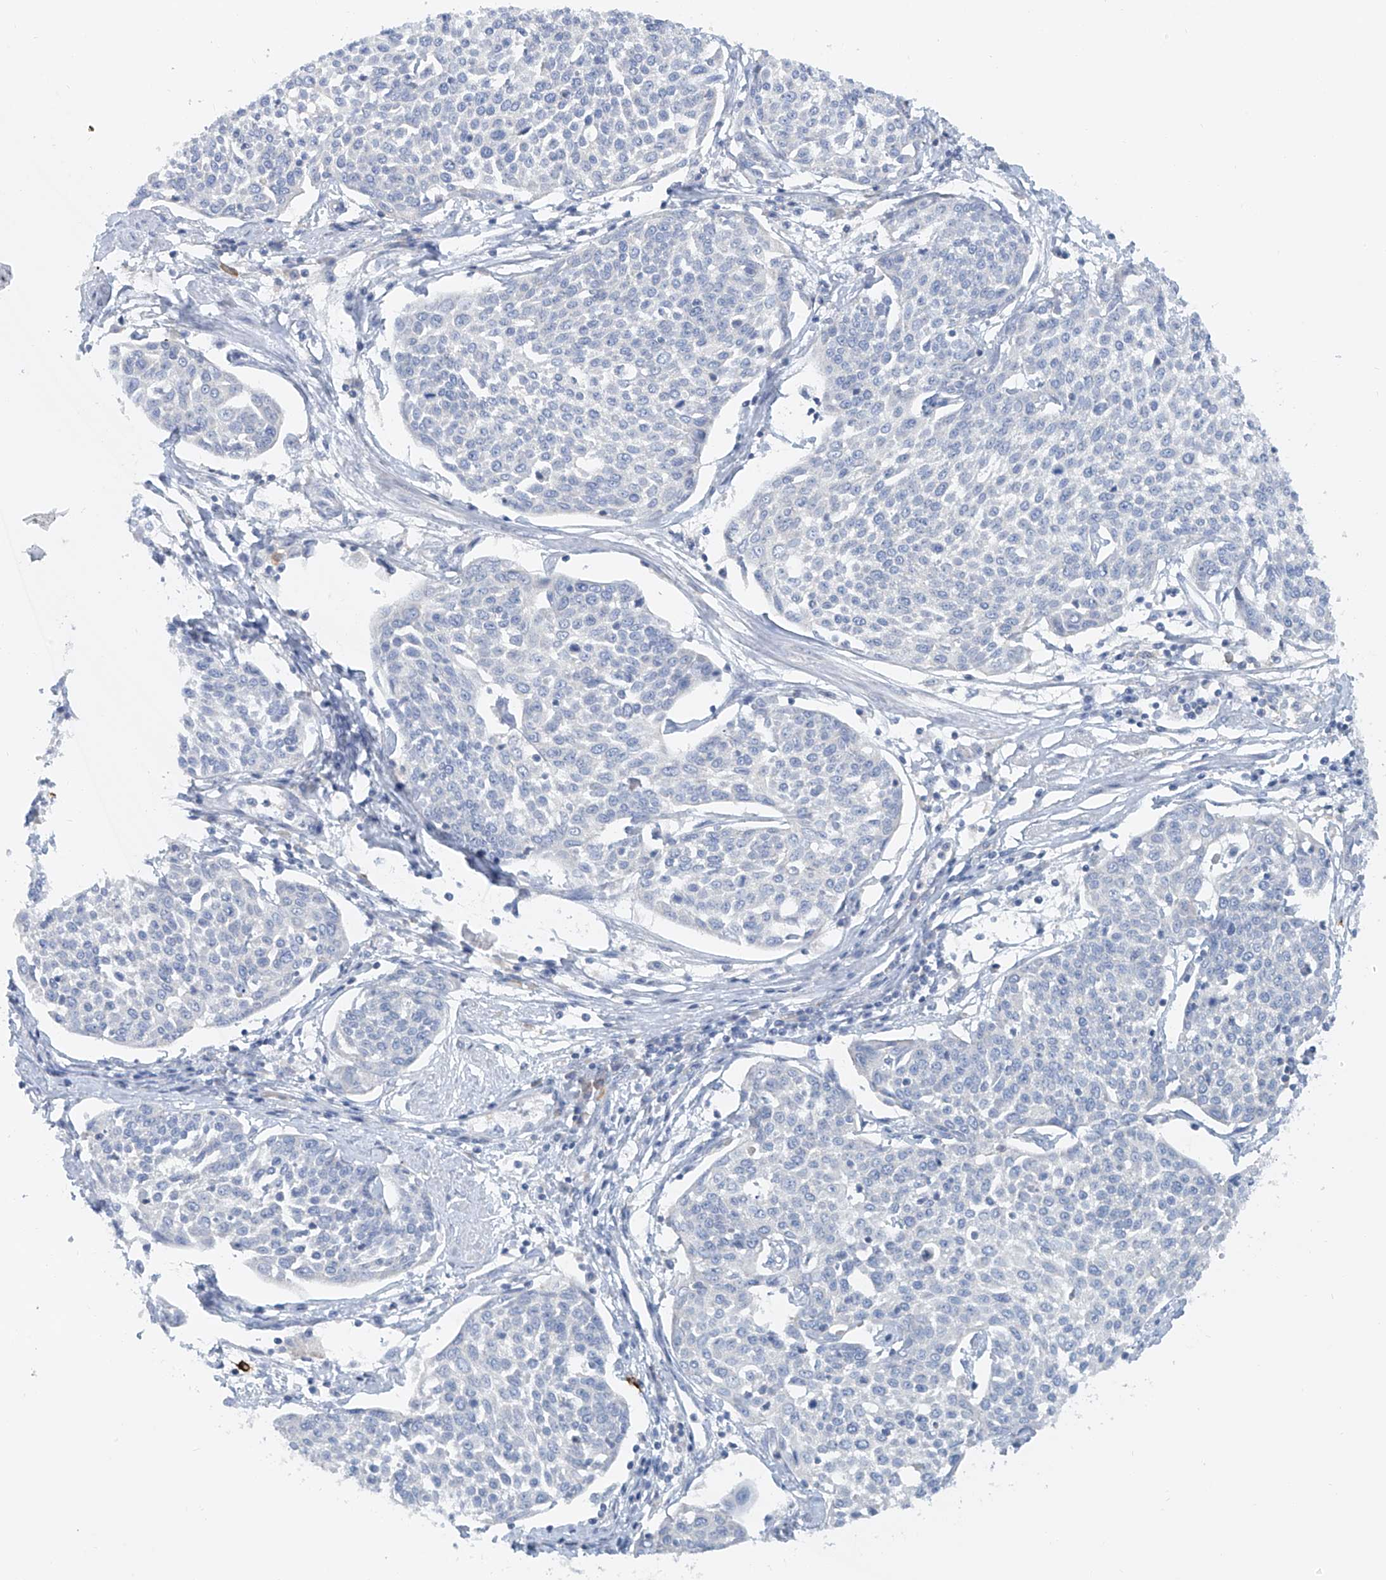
{"staining": {"intensity": "negative", "quantity": "none", "location": "none"}, "tissue": "cervical cancer", "cell_type": "Tumor cells", "image_type": "cancer", "snomed": [{"axis": "morphology", "description": "Squamous cell carcinoma, NOS"}, {"axis": "topography", "description": "Cervix"}], "caption": "Tumor cells are negative for protein expression in human cervical squamous cell carcinoma.", "gene": "POMGNT2", "patient": {"sex": "female", "age": 34}}